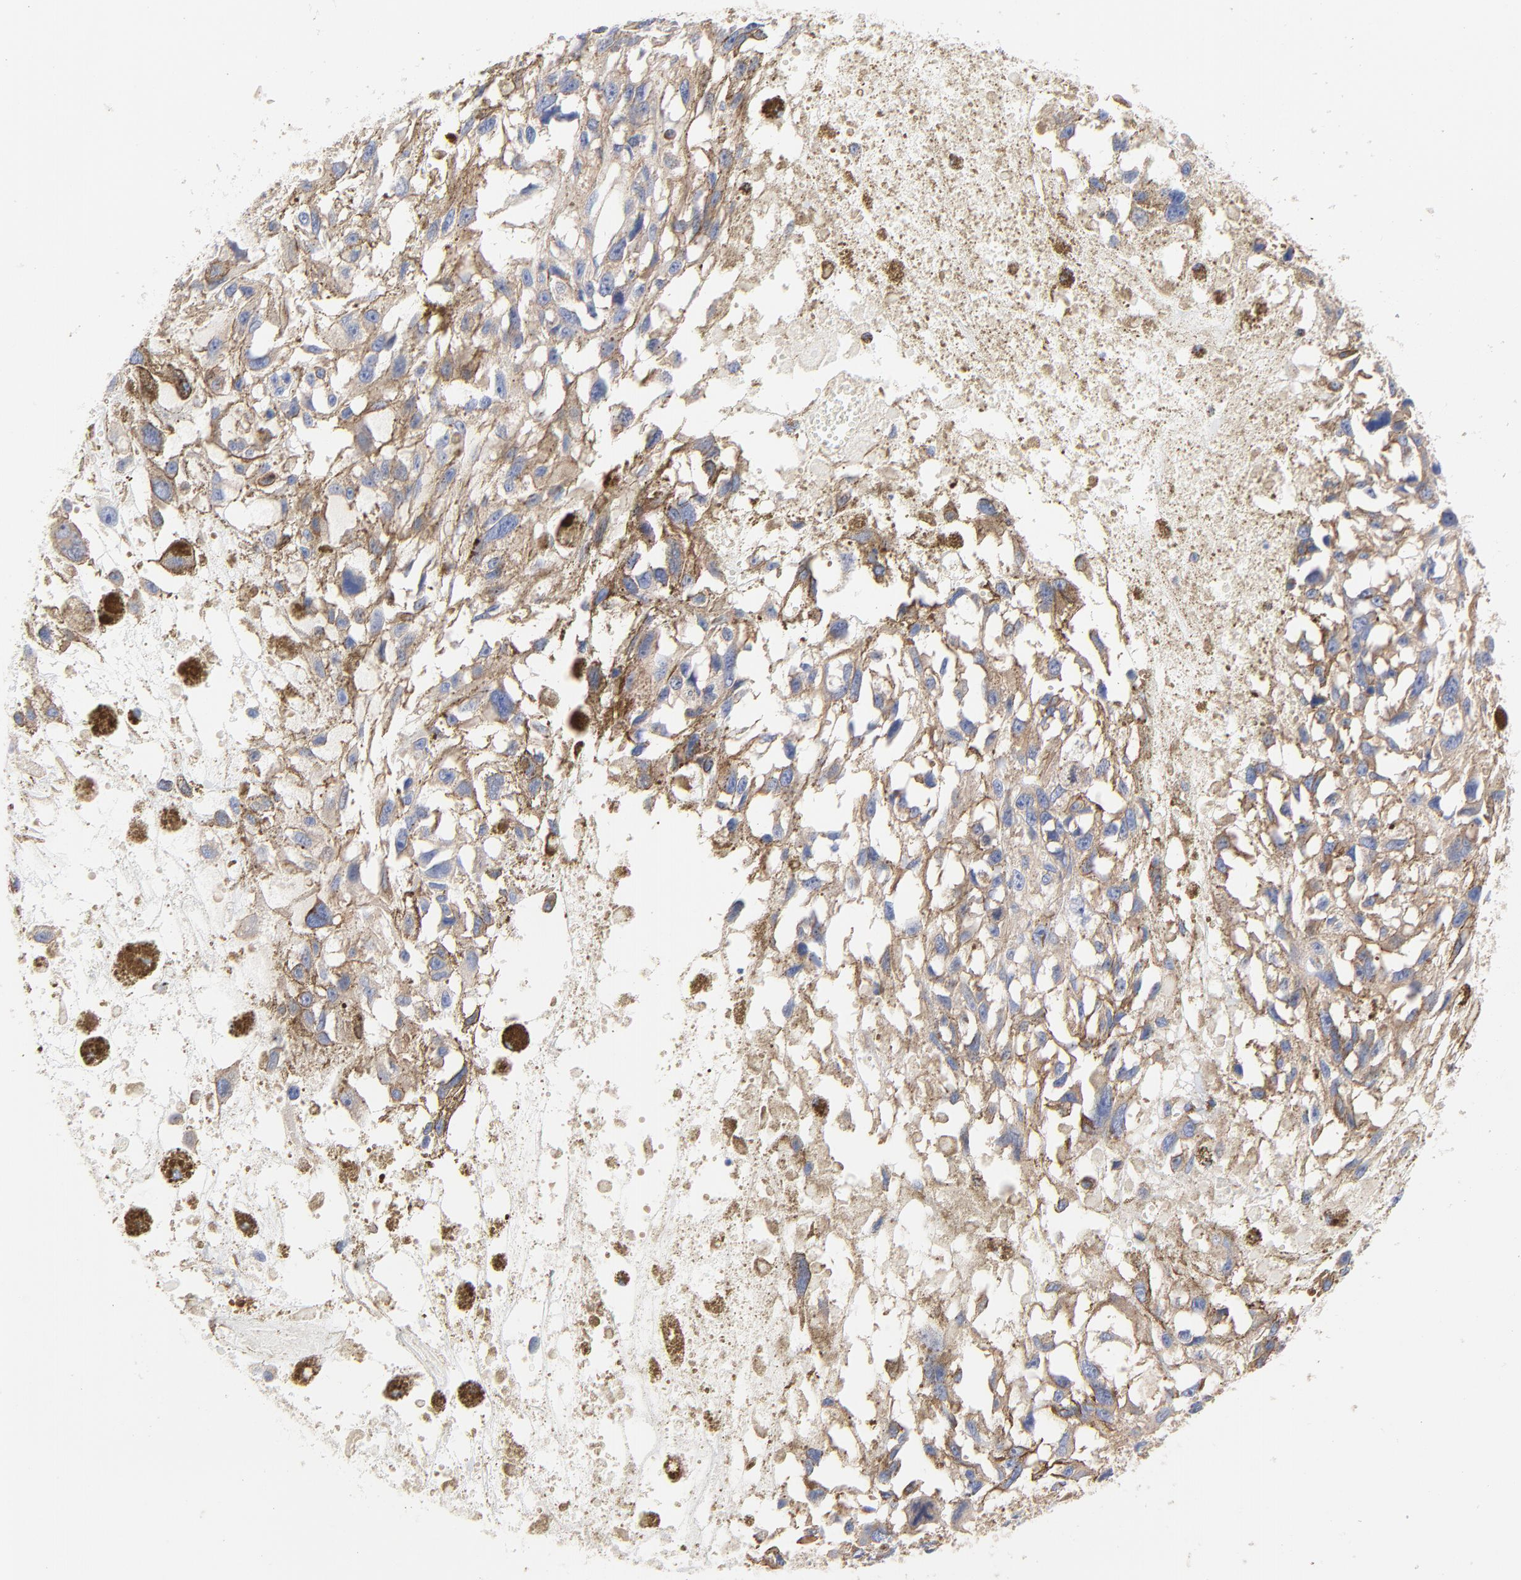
{"staining": {"intensity": "weak", "quantity": ">75%", "location": "cytoplasmic/membranous"}, "tissue": "melanoma", "cell_type": "Tumor cells", "image_type": "cancer", "snomed": [{"axis": "morphology", "description": "Malignant melanoma, Metastatic site"}, {"axis": "topography", "description": "Lymph node"}], "caption": "Protein expression analysis of melanoma demonstrates weak cytoplasmic/membranous staining in approximately >75% of tumor cells.", "gene": "CD2AP", "patient": {"sex": "male", "age": 59}}